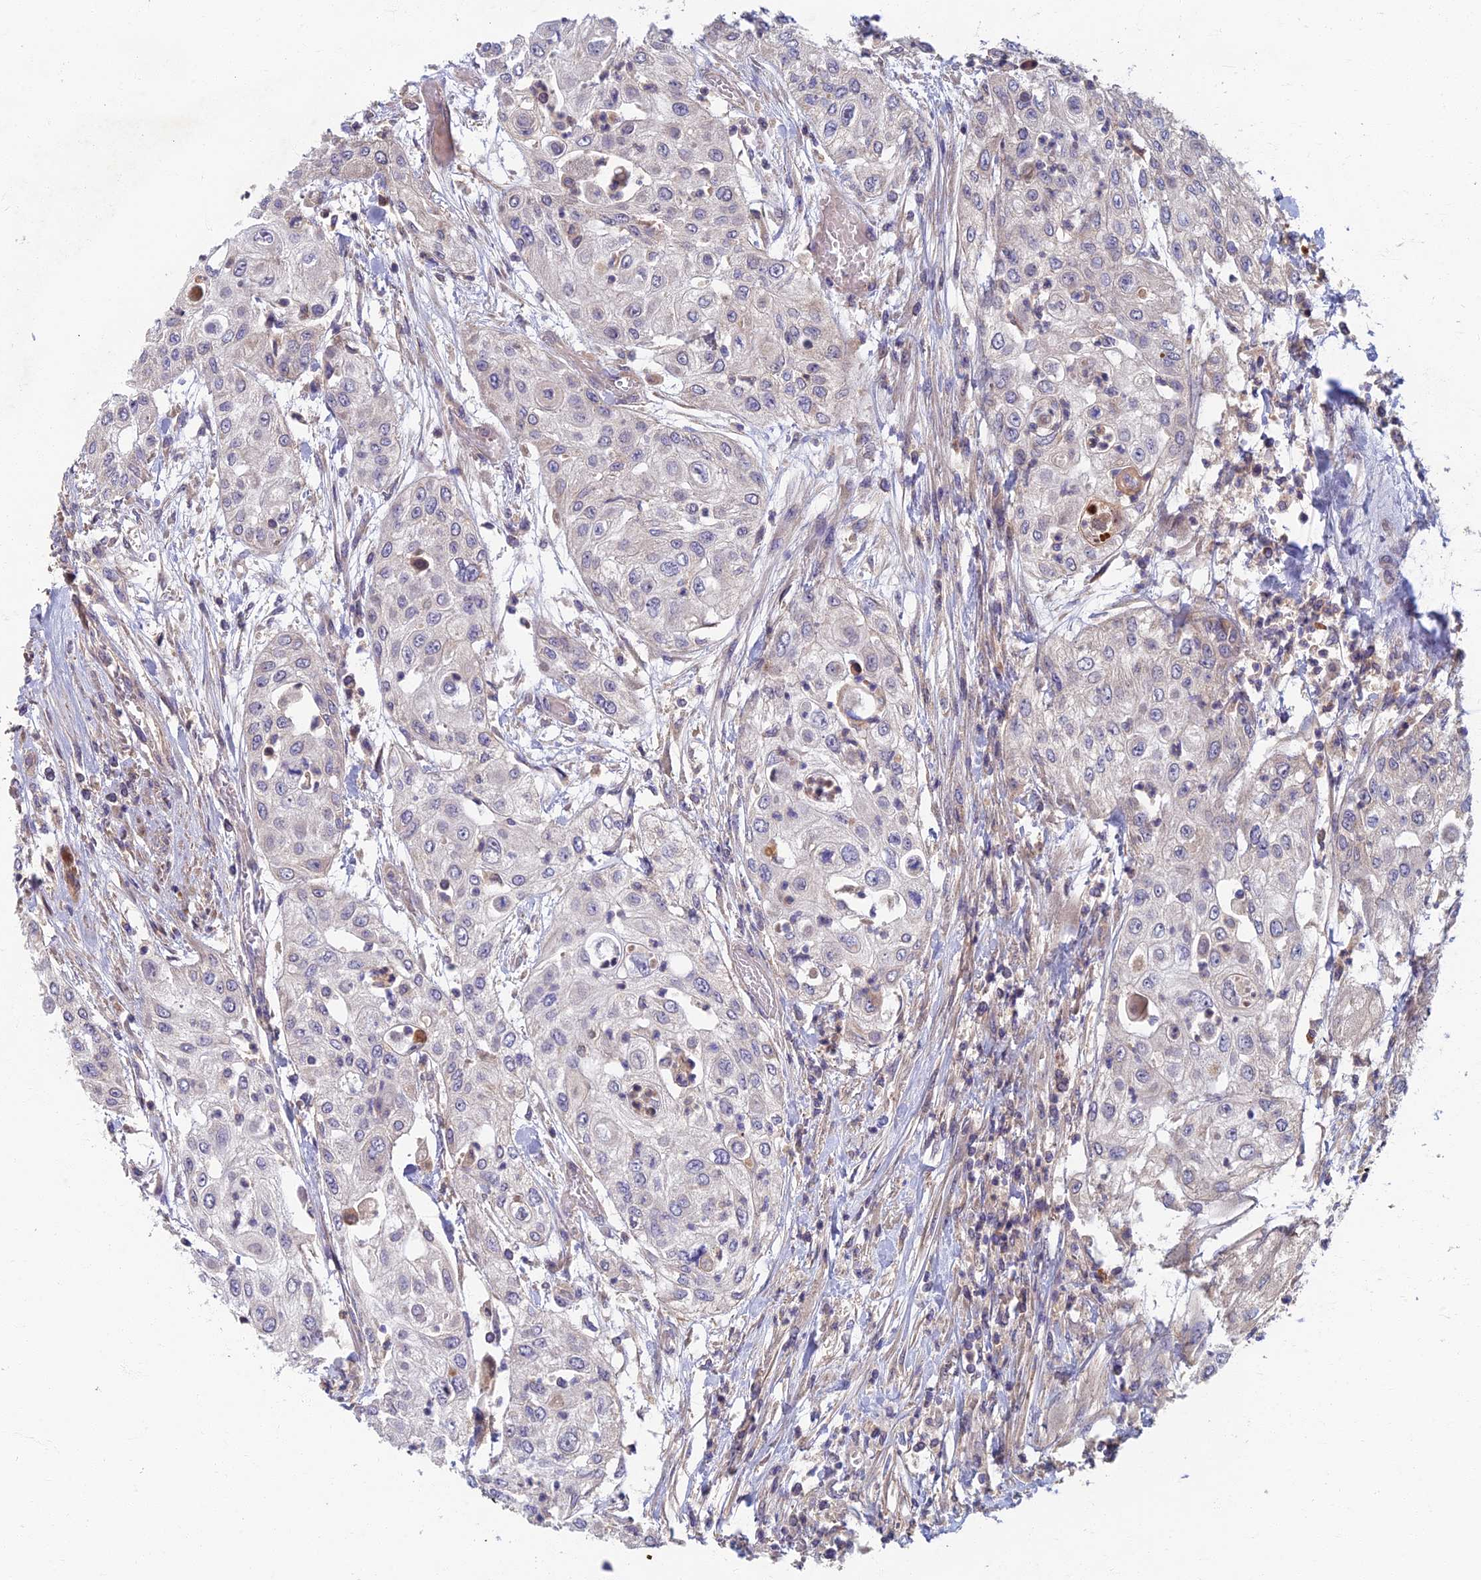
{"staining": {"intensity": "negative", "quantity": "none", "location": "none"}, "tissue": "urothelial cancer", "cell_type": "Tumor cells", "image_type": "cancer", "snomed": [{"axis": "morphology", "description": "Urothelial carcinoma, High grade"}, {"axis": "topography", "description": "Urinary bladder"}], "caption": "Urothelial cancer stained for a protein using immunohistochemistry (IHC) shows no expression tumor cells.", "gene": "SOGA1", "patient": {"sex": "female", "age": 79}}